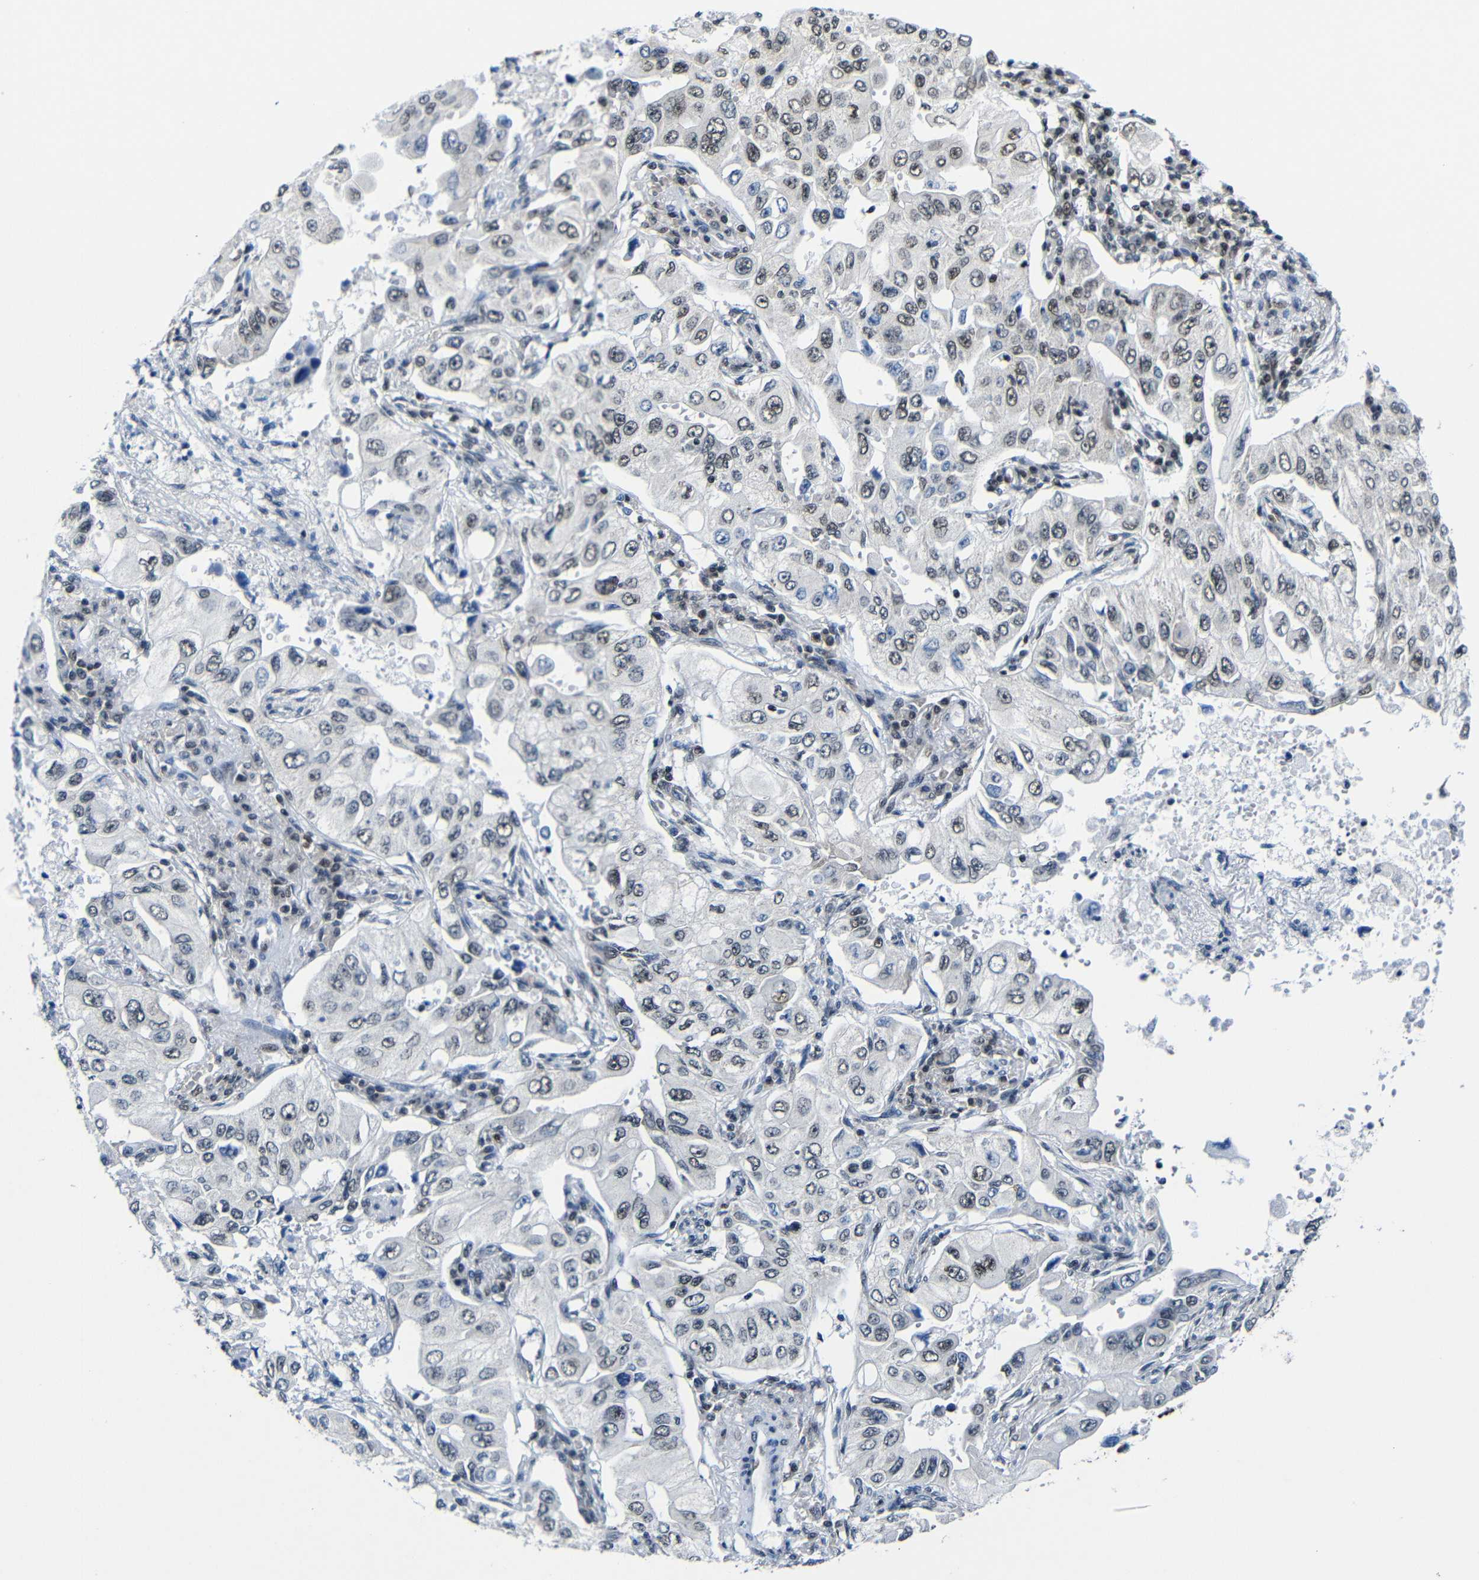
{"staining": {"intensity": "weak", "quantity": "25%-75%", "location": "nuclear"}, "tissue": "lung cancer", "cell_type": "Tumor cells", "image_type": "cancer", "snomed": [{"axis": "morphology", "description": "Adenocarcinoma, NOS"}, {"axis": "topography", "description": "Lung"}], "caption": "Approximately 25%-75% of tumor cells in lung cancer reveal weak nuclear protein expression as visualized by brown immunohistochemical staining.", "gene": "PTBP1", "patient": {"sex": "male", "age": 84}}